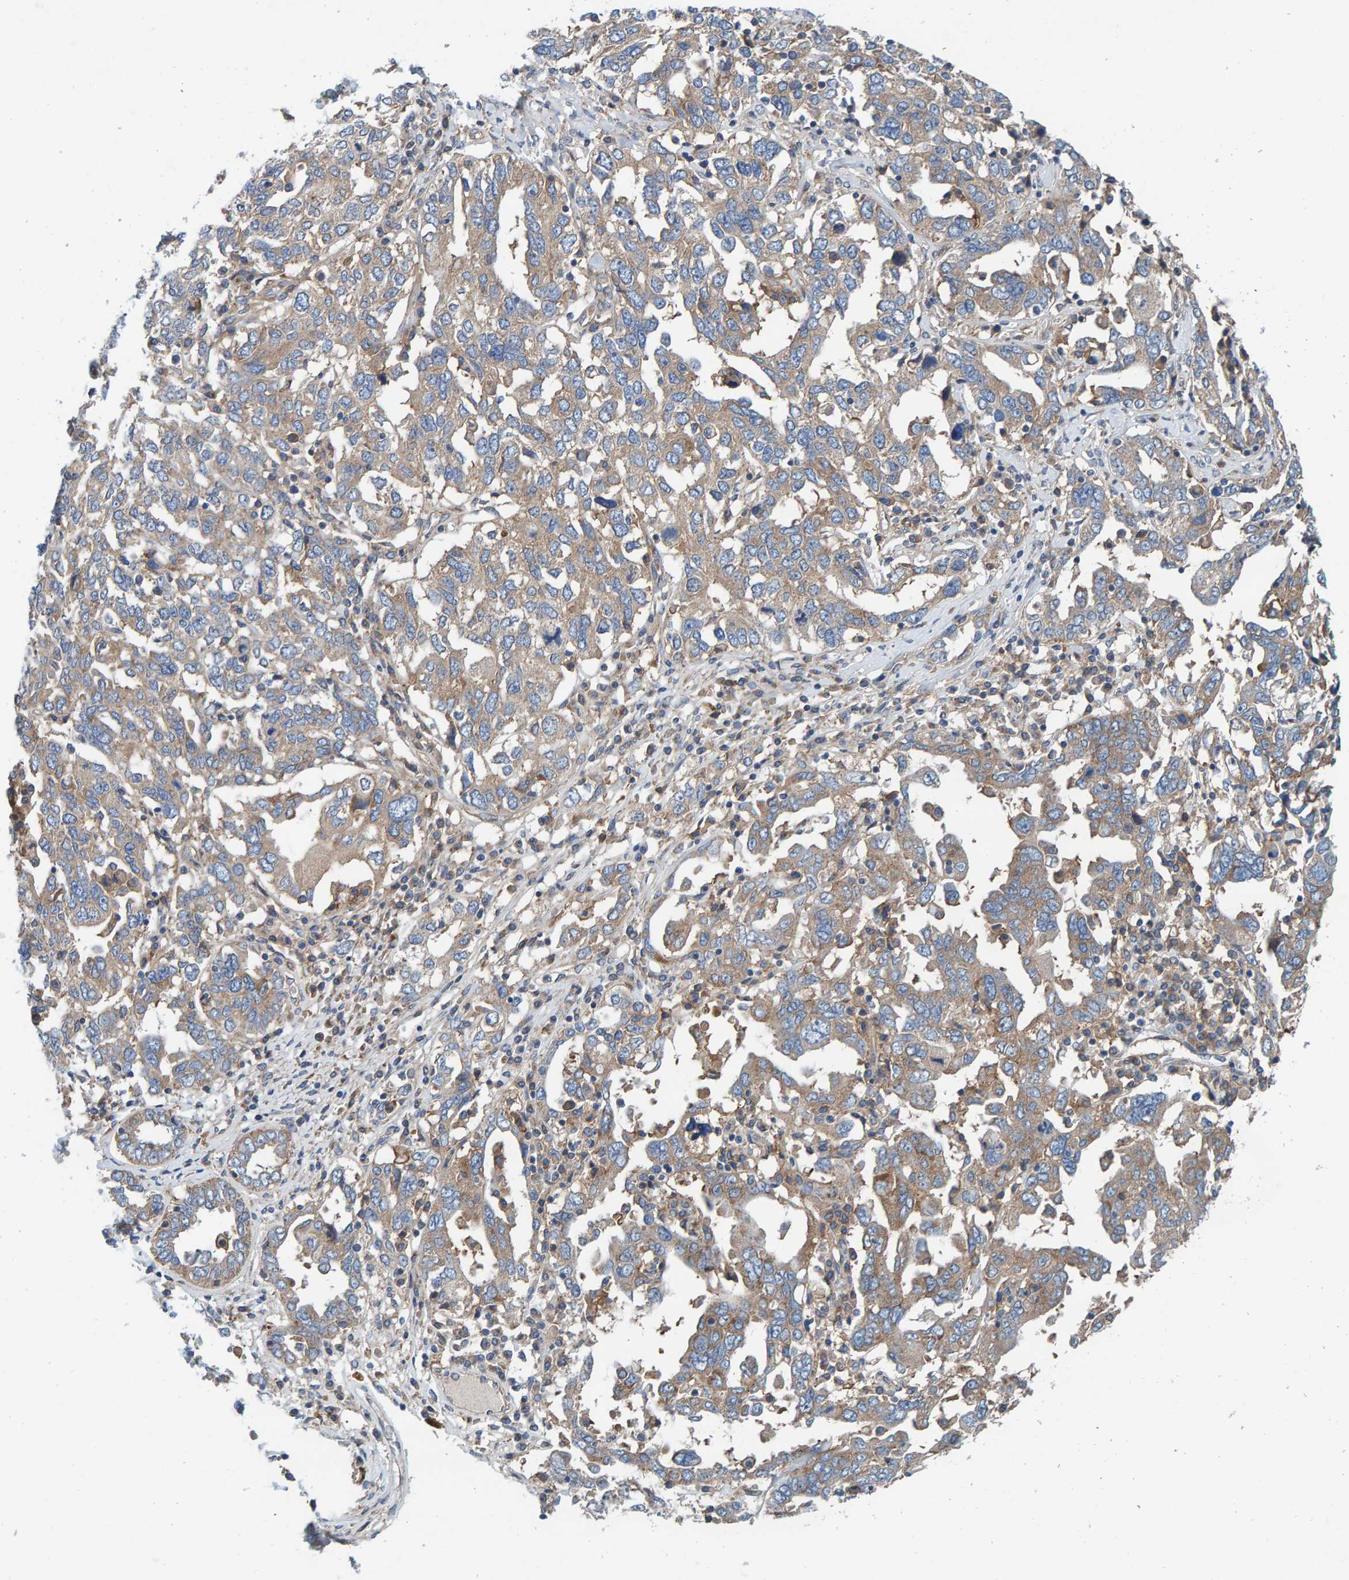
{"staining": {"intensity": "weak", "quantity": ">75%", "location": "cytoplasmic/membranous"}, "tissue": "ovarian cancer", "cell_type": "Tumor cells", "image_type": "cancer", "snomed": [{"axis": "morphology", "description": "Carcinoma, endometroid"}, {"axis": "topography", "description": "Ovary"}], "caption": "DAB immunohistochemical staining of ovarian endometroid carcinoma shows weak cytoplasmic/membranous protein staining in approximately >75% of tumor cells.", "gene": "MKLN1", "patient": {"sex": "female", "age": 62}}